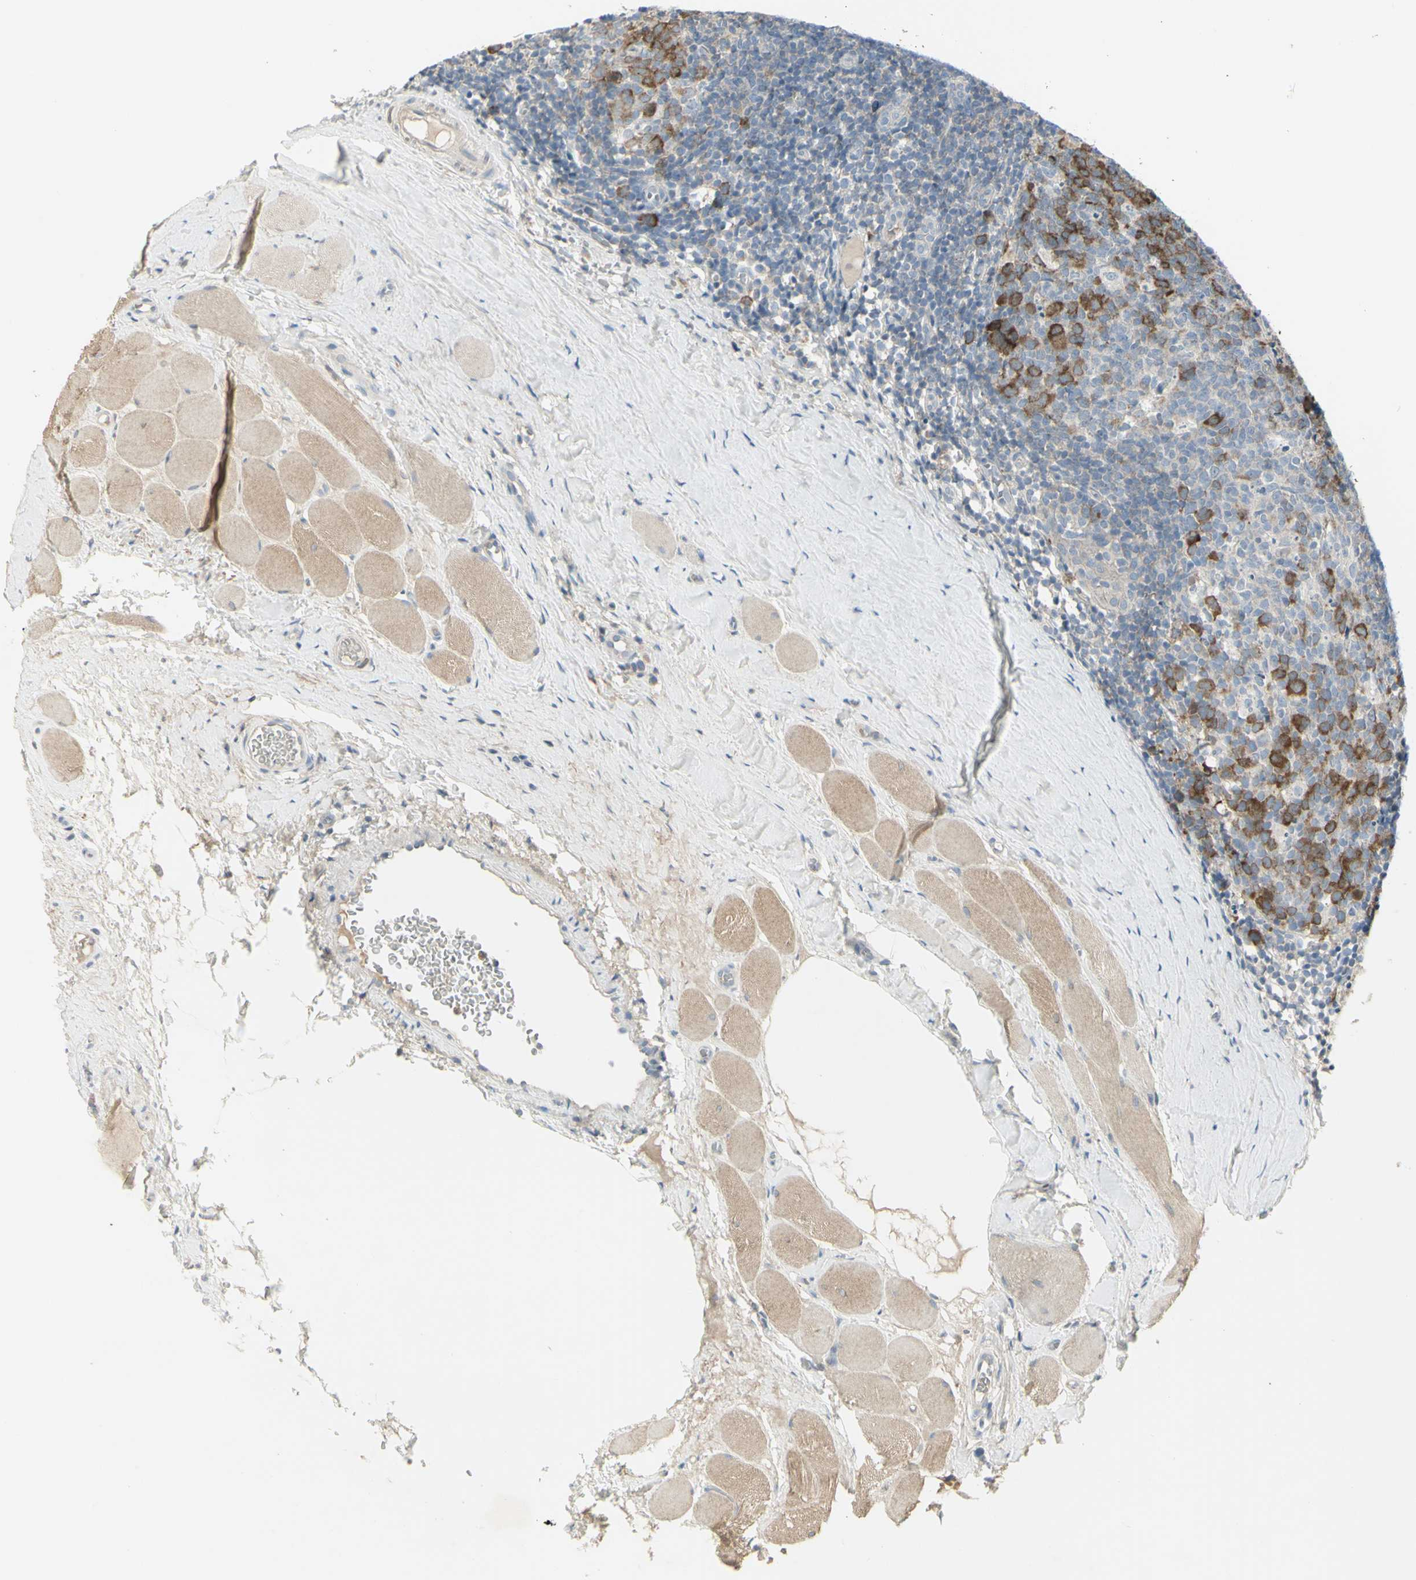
{"staining": {"intensity": "strong", "quantity": "<25%", "location": "cytoplasmic/membranous"}, "tissue": "tonsil", "cell_type": "Germinal center cells", "image_type": "normal", "snomed": [{"axis": "morphology", "description": "Normal tissue, NOS"}, {"axis": "topography", "description": "Tonsil"}], "caption": "IHC photomicrograph of unremarkable tonsil stained for a protein (brown), which demonstrates medium levels of strong cytoplasmic/membranous staining in about <25% of germinal center cells.", "gene": "CCNB2", "patient": {"sex": "female", "age": 19}}